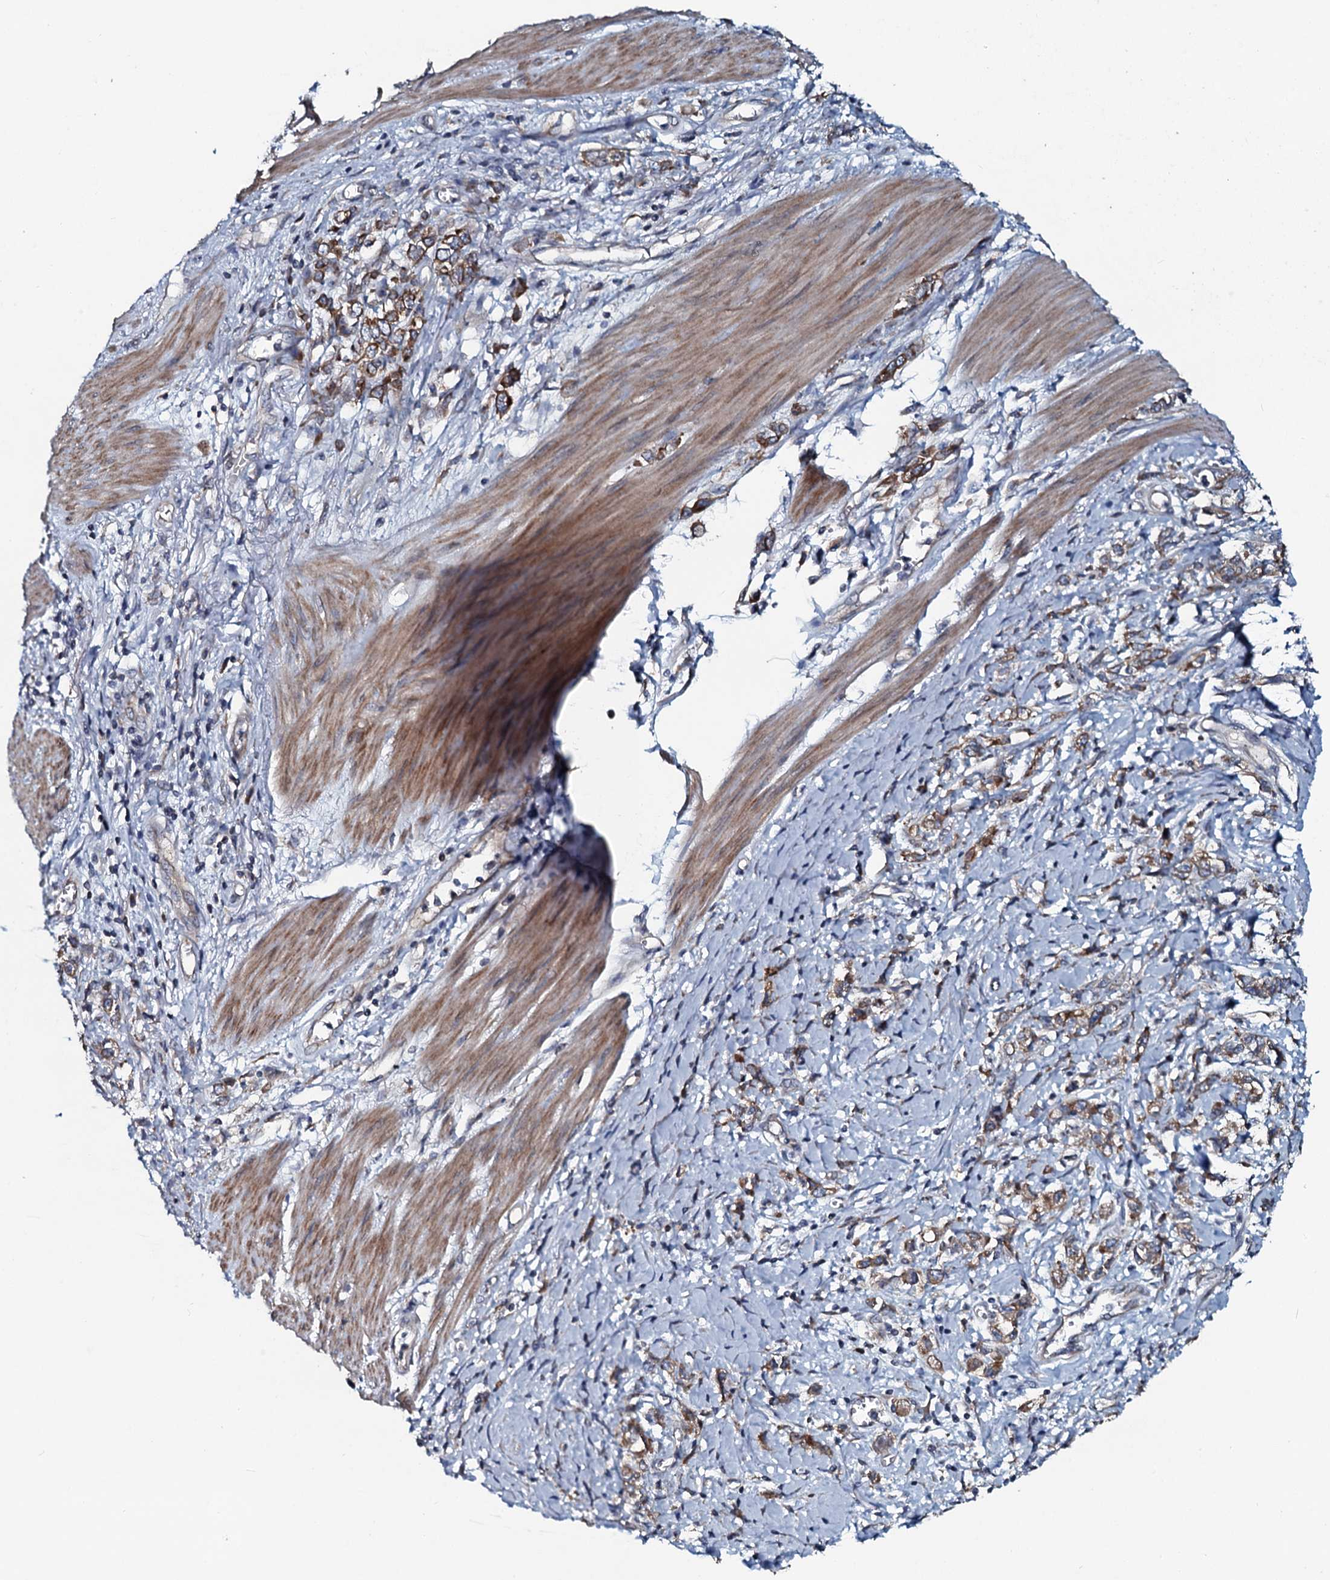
{"staining": {"intensity": "moderate", "quantity": ">75%", "location": "cytoplasmic/membranous"}, "tissue": "stomach cancer", "cell_type": "Tumor cells", "image_type": "cancer", "snomed": [{"axis": "morphology", "description": "Adenocarcinoma, NOS"}, {"axis": "topography", "description": "Stomach"}], "caption": "Moderate cytoplasmic/membranous staining is present in approximately >75% of tumor cells in stomach cancer (adenocarcinoma). (Brightfield microscopy of DAB IHC at high magnification).", "gene": "TMEM151A", "patient": {"sex": "female", "age": 76}}